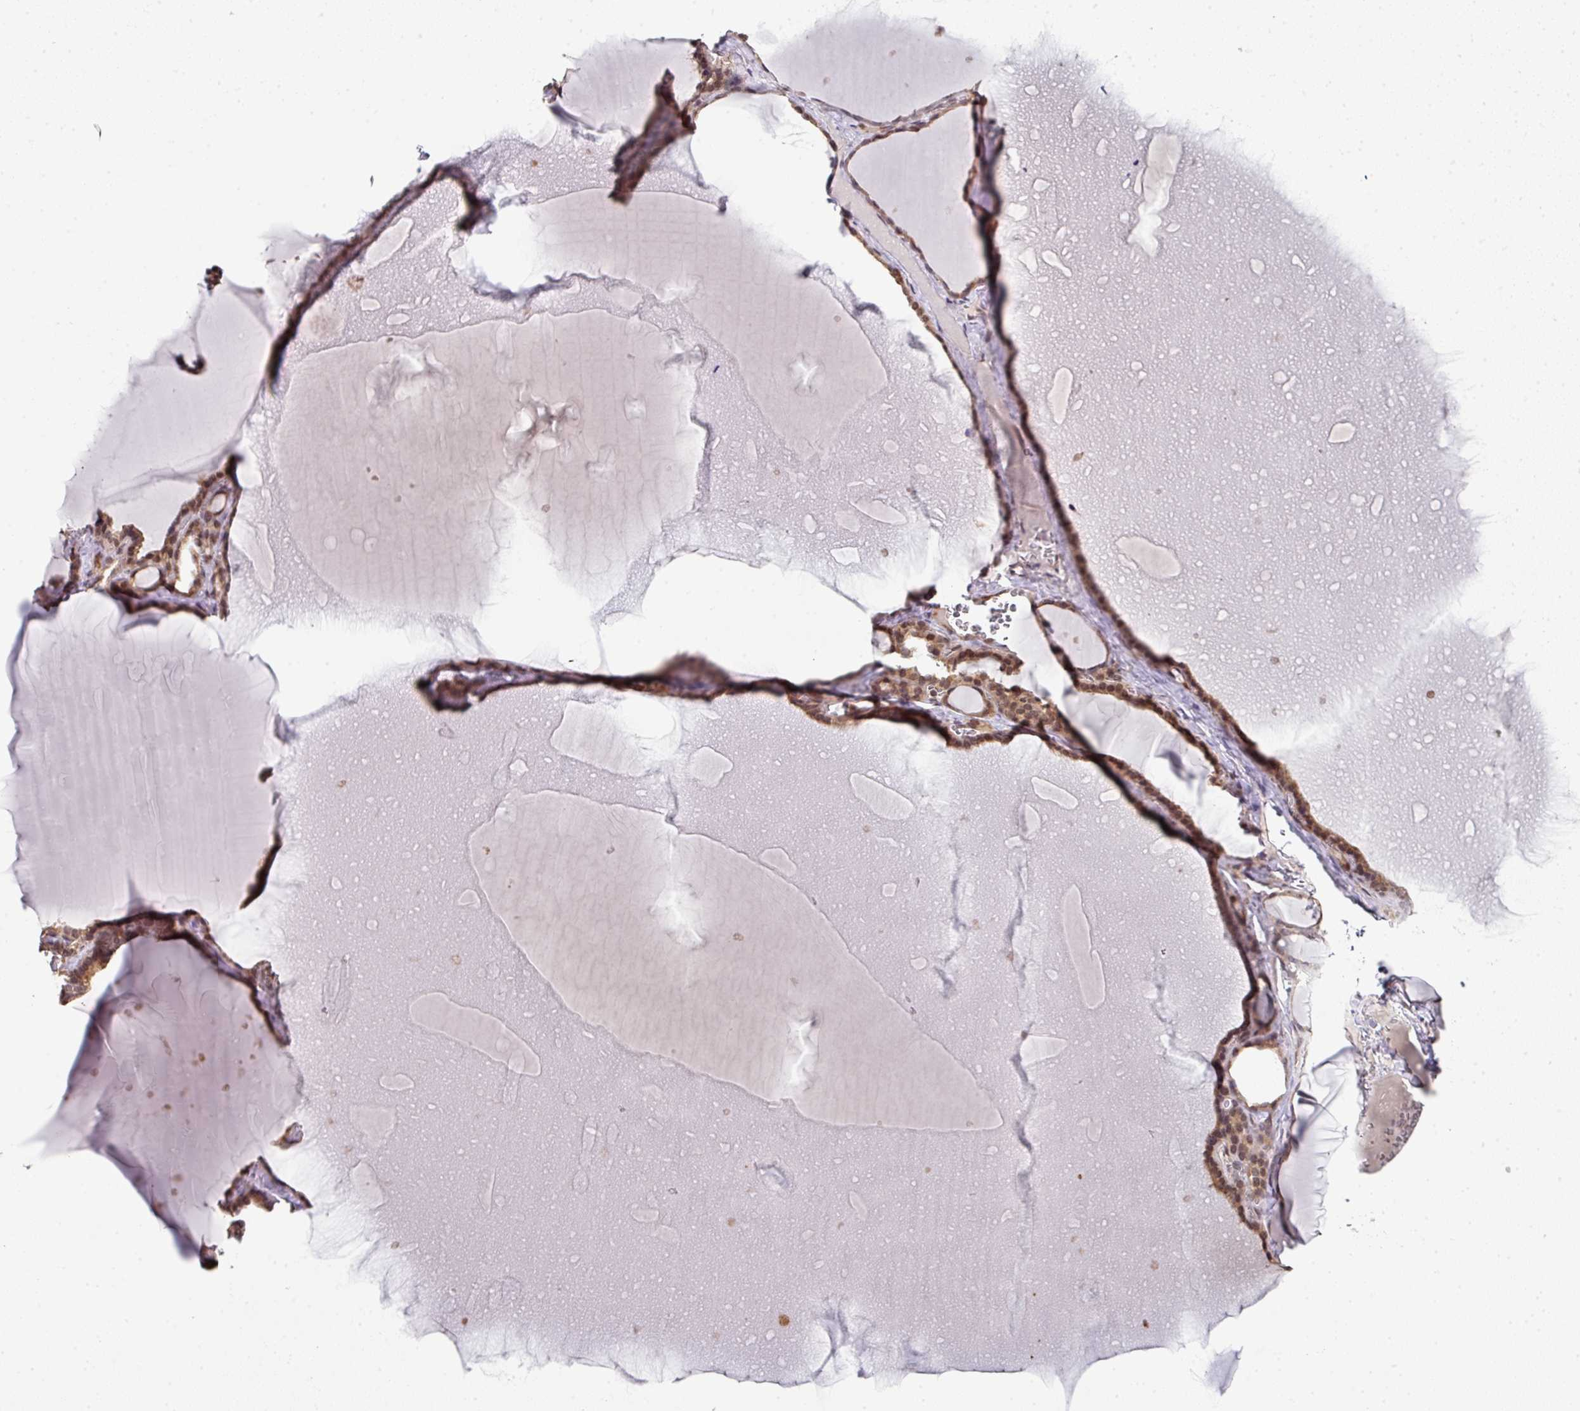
{"staining": {"intensity": "moderate", "quantity": ">75%", "location": "cytoplasmic/membranous,nuclear"}, "tissue": "thyroid gland", "cell_type": "Glandular cells", "image_type": "normal", "snomed": [{"axis": "morphology", "description": "Normal tissue, NOS"}, {"axis": "topography", "description": "Thyroid gland"}], "caption": "Immunohistochemical staining of unremarkable human thyroid gland displays medium levels of moderate cytoplasmic/membranous,nuclear staining in about >75% of glandular cells. The protein of interest is shown in brown color, while the nuclei are stained blue.", "gene": "ANKRD18A", "patient": {"sex": "female", "age": 49}}